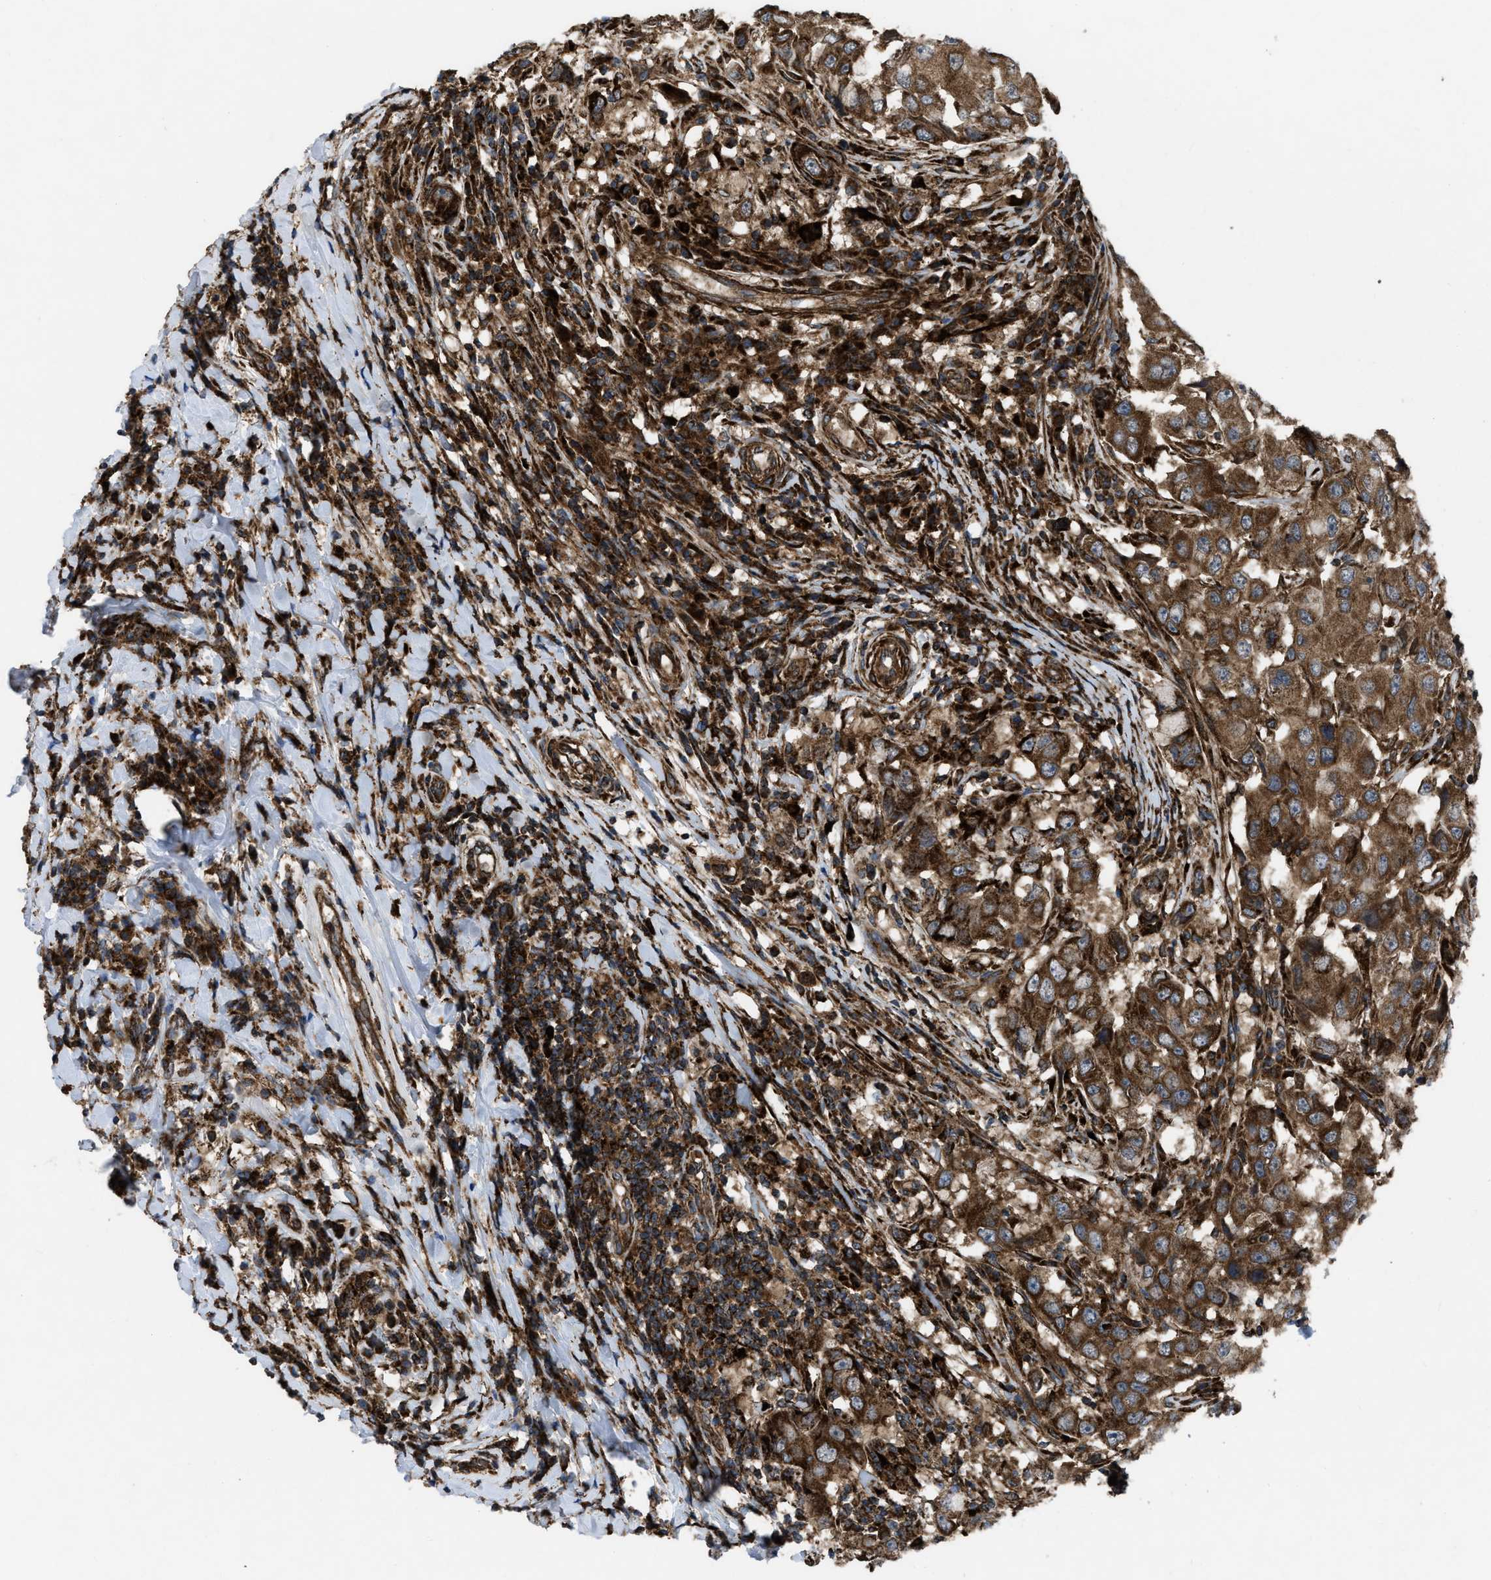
{"staining": {"intensity": "strong", "quantity": ">75%", "location": "cytoplasmic/membranous"}, "tissue": "breast cancer", "cell_type": "Tumor cells", "image_type": "cancer", "snomed": [{"axis": "morphology", "description": "Duct carcinoma"}, {"axis": "topography", "description": "Breast"}], "caption": "Breast cancer (infiltrating ductal carcinoma) was stained to show a protein in brown. There is high levels of strong cytoplasmic/membranous expression in about >75% of tumor cells.", "gene": "PER3", "patient": {"sex": "female", "age": 27}}